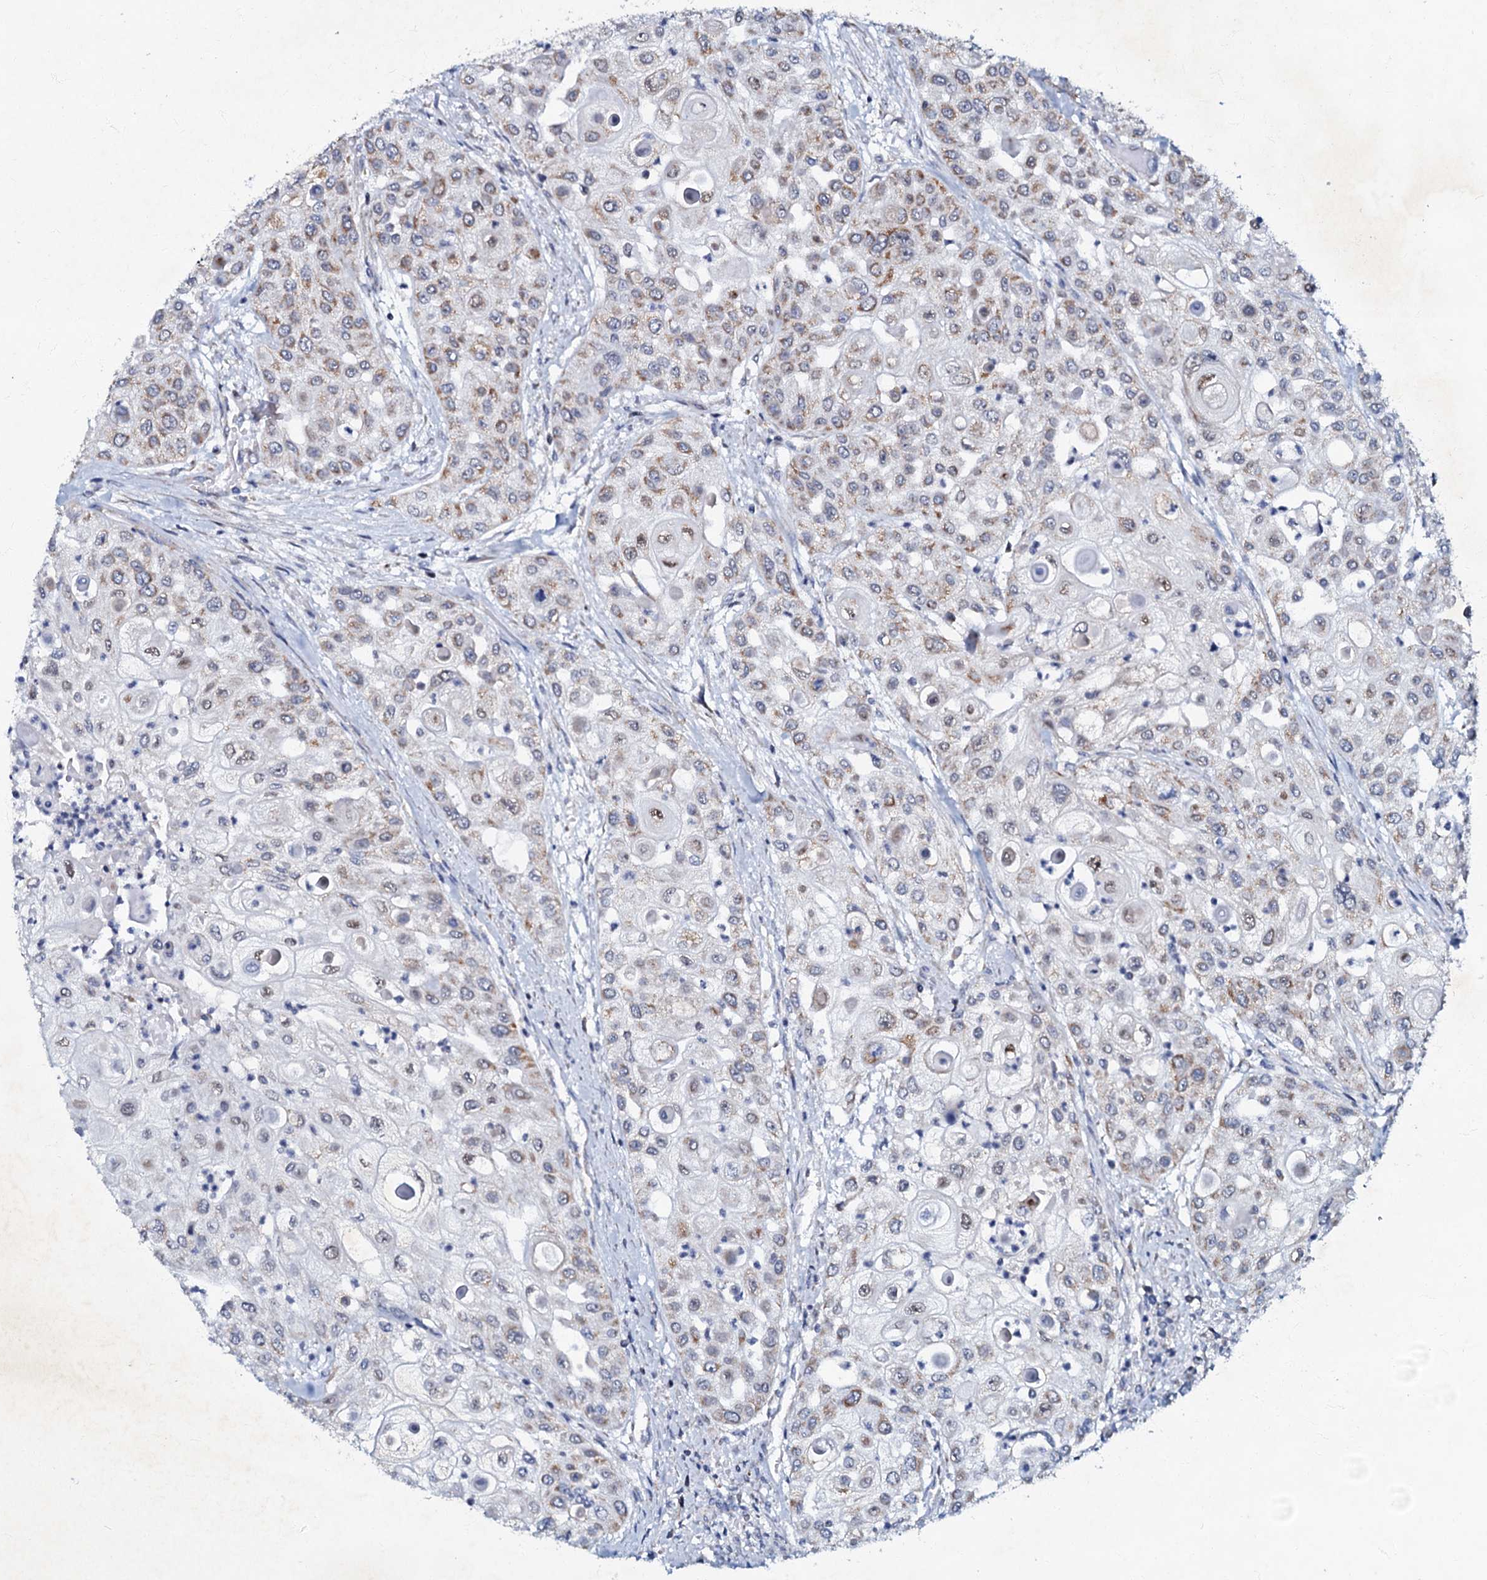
{"staining": {"intensity": "weak", "quantity": "25%-75%", "location": "cytoplasmic/membranous"}, "tissue": "urothelial cancer", "cell_type": "Tumor cells", "image_type": "cancer", "snomed": [{"axis": "morphology", "description": "Urothelial carcinoma, High grade"}, {"axis": "topography", "description": "Urinary bladder"}], "caption": "Immunohistochemical staining of urothelial cancer reveals low levels of weak cytoplasmic/membranous expression in approximately 25%-75% of tumor cells. (DAB = brown stain, brightfield microscopy at high magnification).", "gene": "MRPL51", "patient": {"sex": "female", "age": 79}}